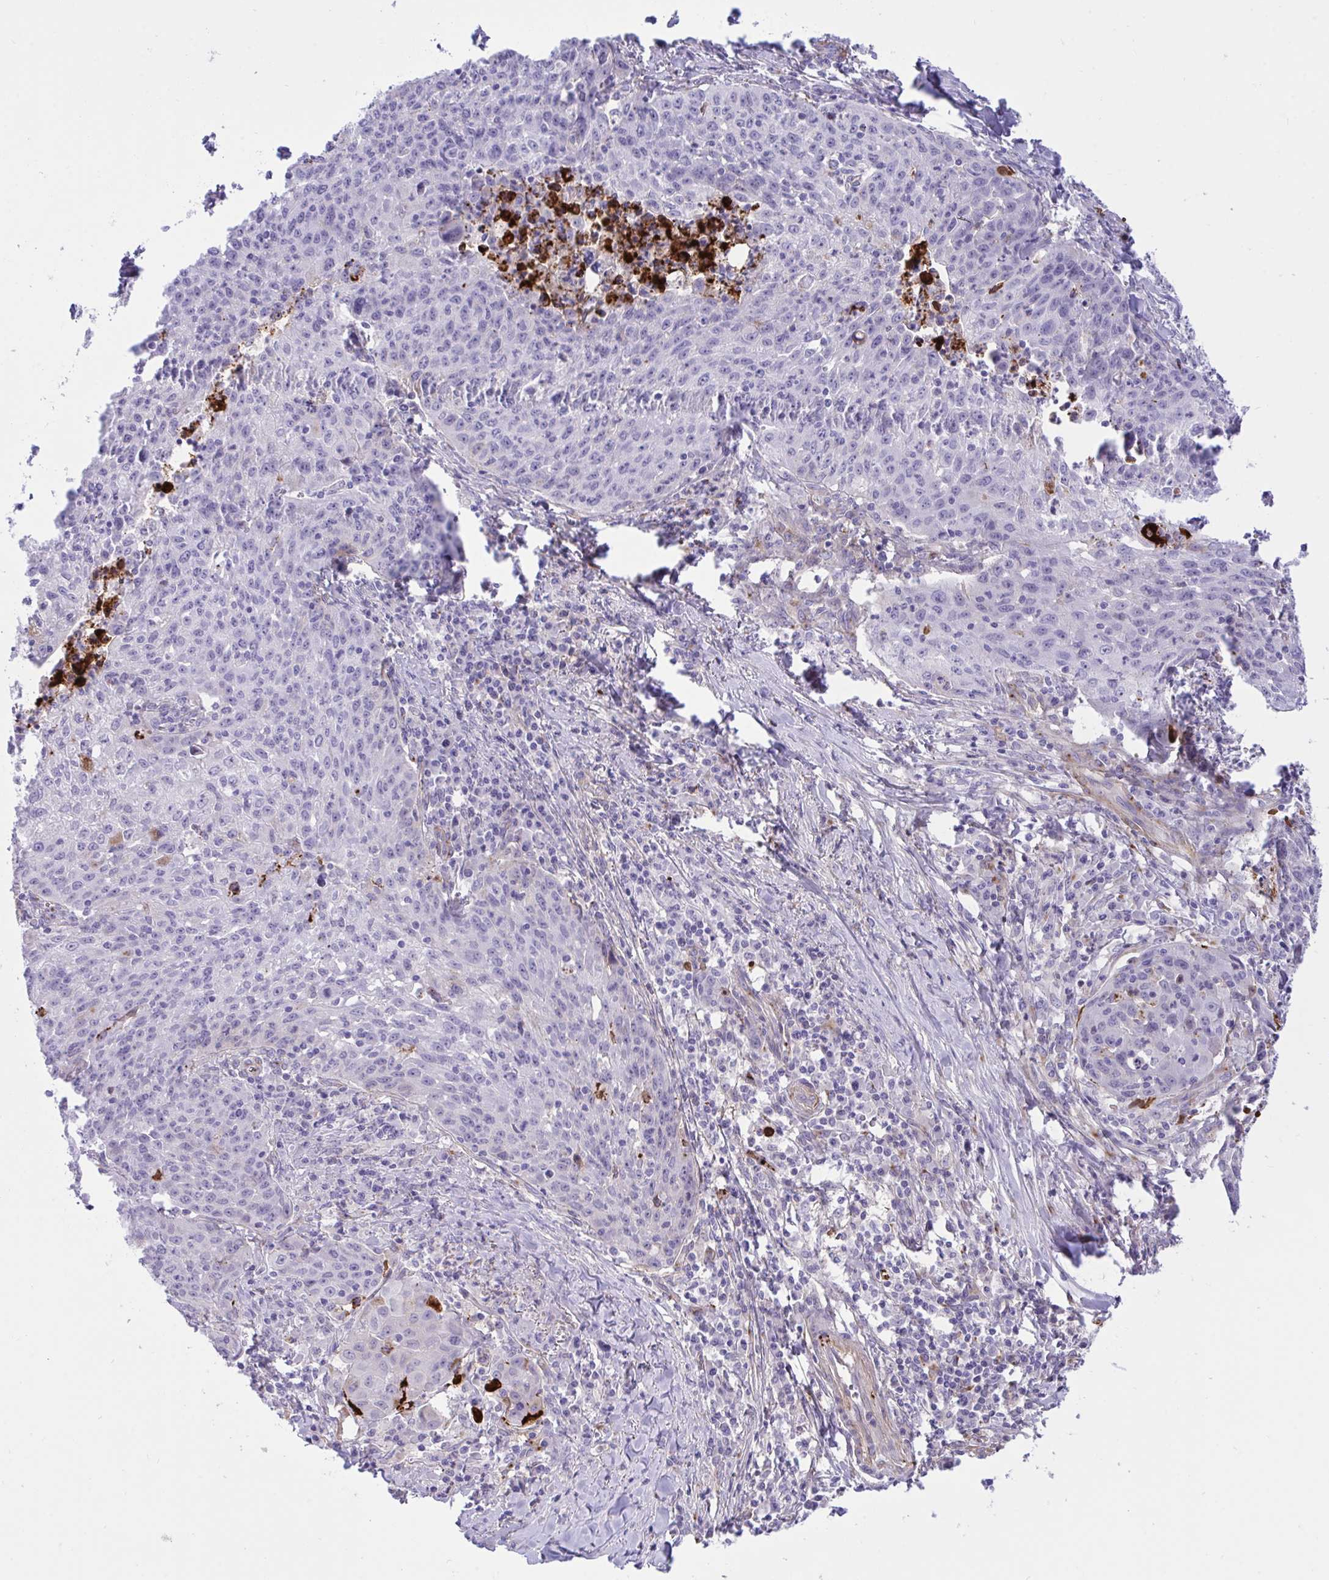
{"staining": {"intensity": "negative", "quantity": "none", "location": "none"}, "tissue": "lung cancer", "cell_type": "Tumor cells", "image_type": "cancer", "snomed": [{"axis": "morphology", "description": "Squamous cell carcinoma, NOS"}, {"axis": "morphology", "description": "Squamous cell carcinoma, metastatic, NOS"}, {"axis": "topography", "description": "Bronchus"}, {"axis": "topography", "description": "Lung"}], "caption": "A high-resolution image shows immunohistochemistry staining of lung cancer (squamous cell carcinoma), which demonstrates no significant staining in tumor cells.", "gene": "F2", "patient": {"sex": "male", "age": 62}}